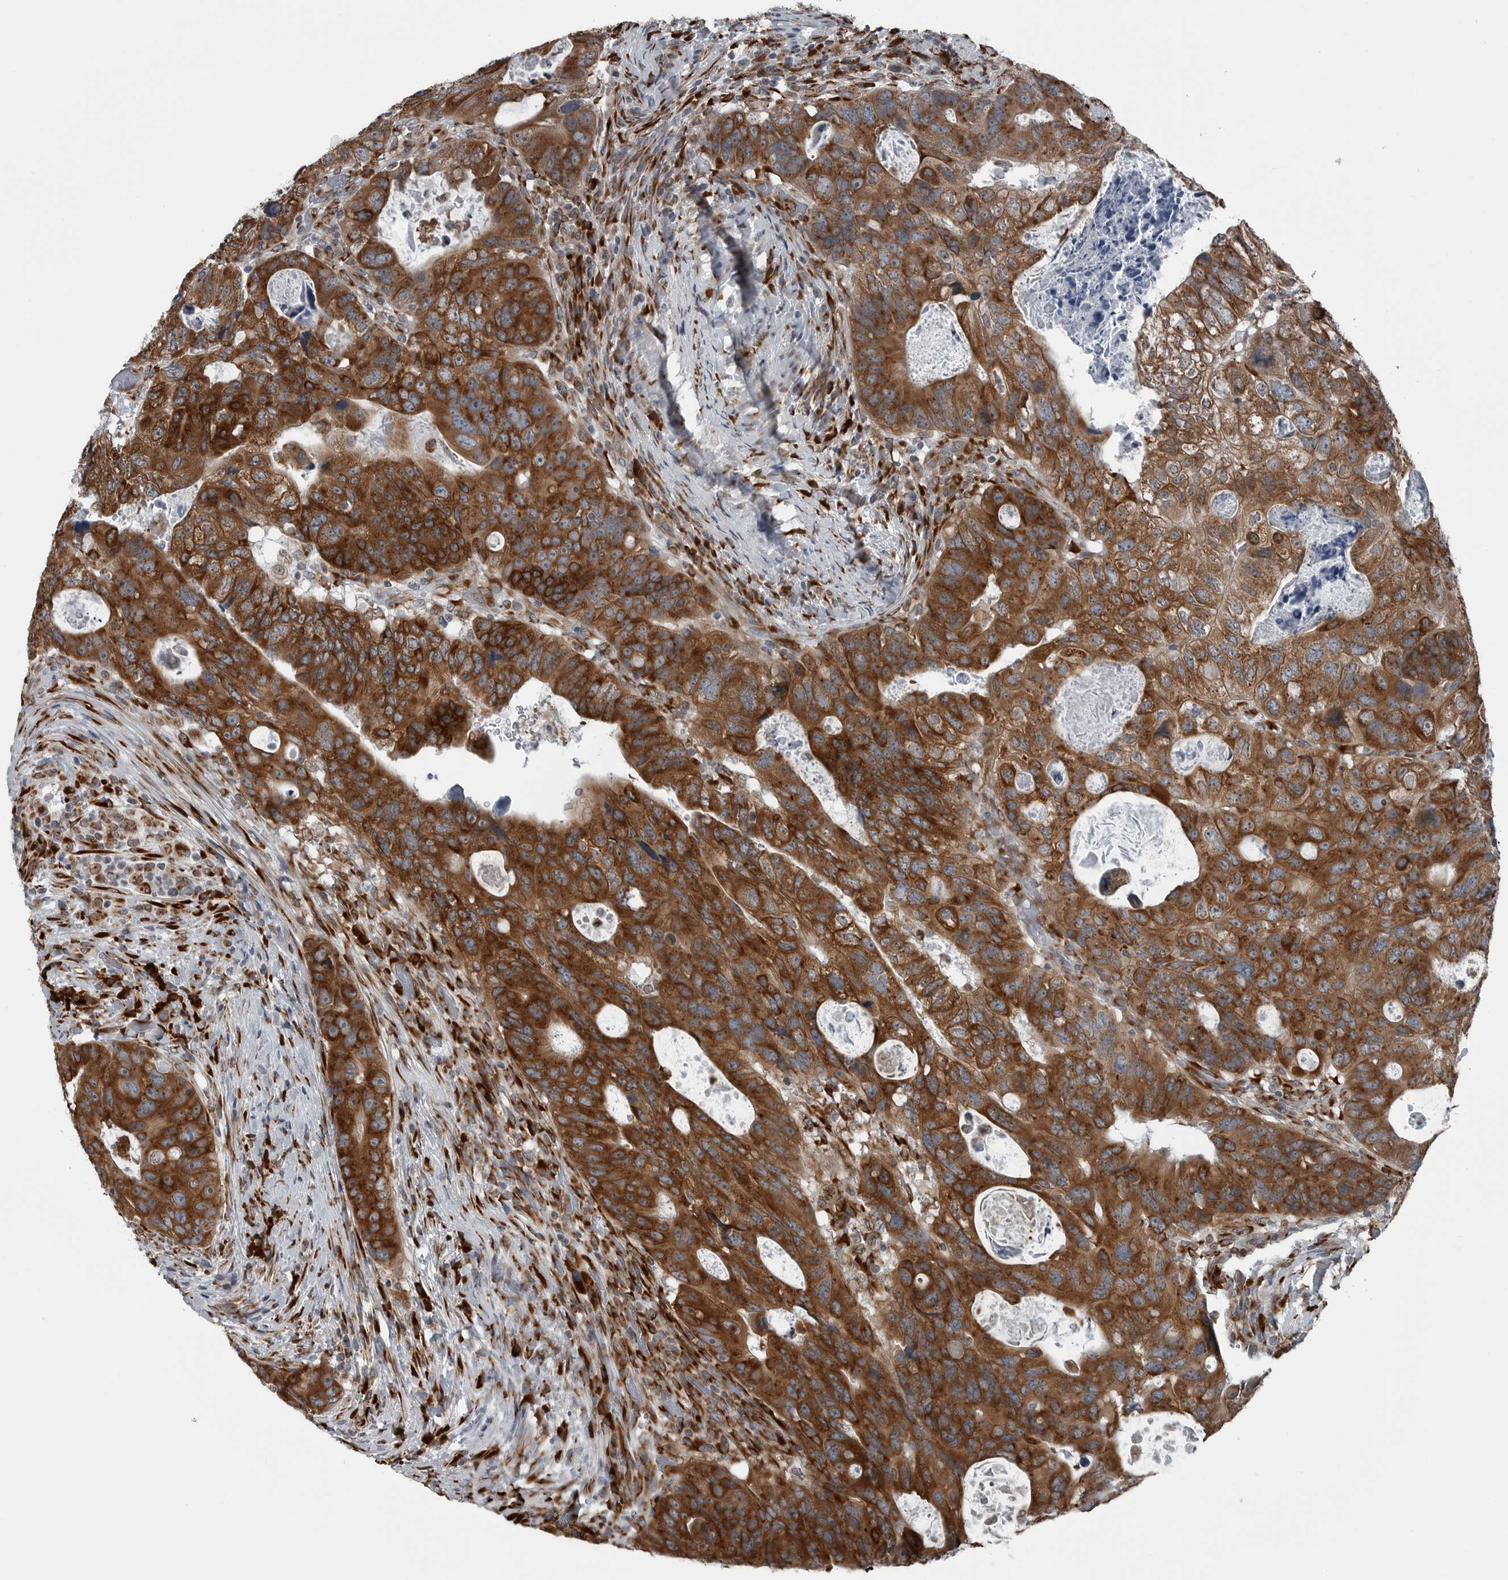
{"staining": {"intensity": "strong", "quantity": ">75%", "location": "cytoplasmic/membranous"}, "tissue": "colorectal cancer", "cell_type": "Tumor cells", "image_type": "cancer", "snomed": [{"axis": "morphology", "description": "Adenocarcinoma, NOS"}, {"axis": "topography", "description": "Rectum"}], "caption": "Immunohistochemical staining of human adenocarcinoma (colorectal) reveals strong cytoplasmic/membranous protein staining in approximately >75% of tumor cells.", "gene": "CEP85", "patient": {"sex": "male", "age": 59}}